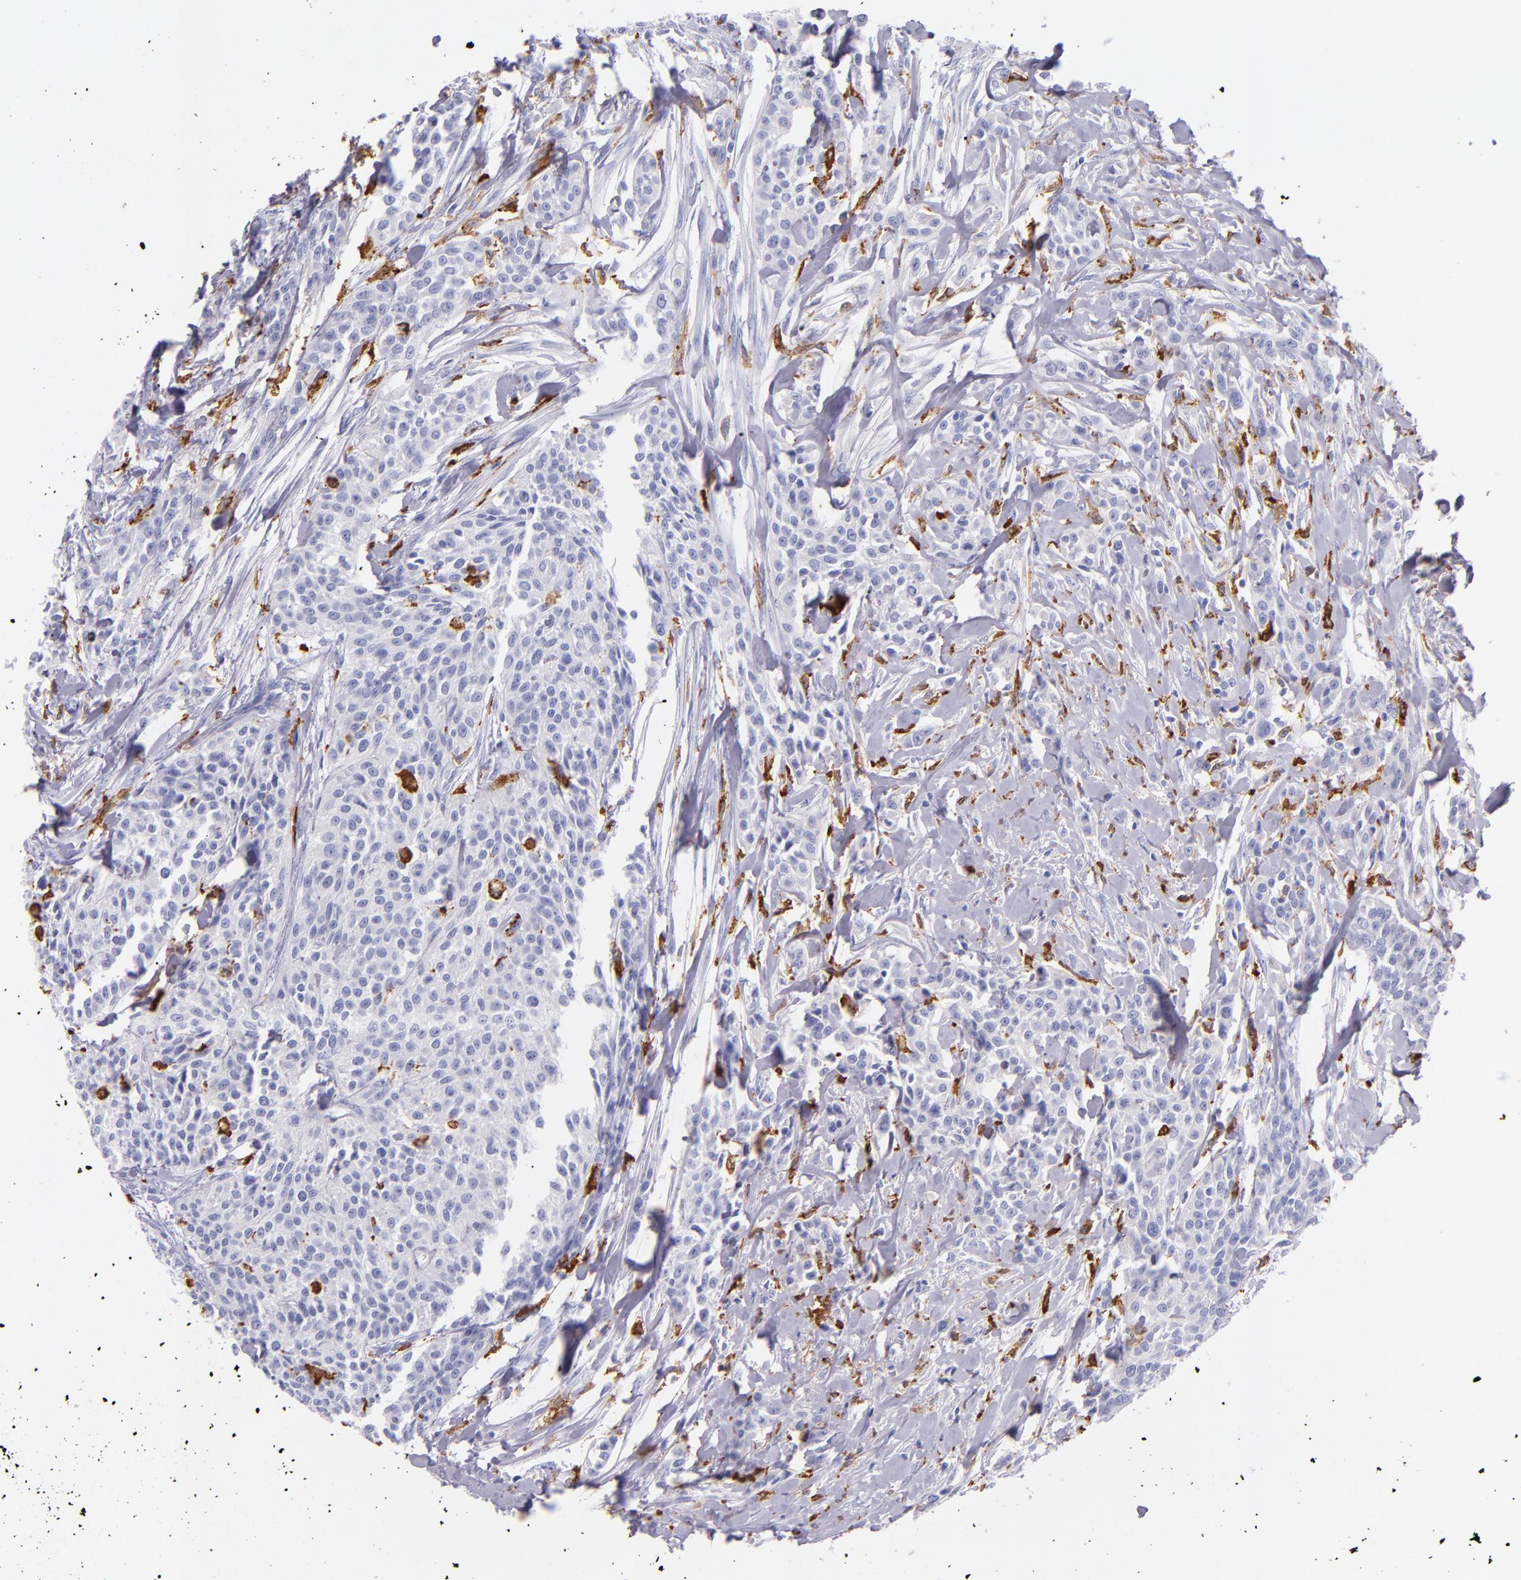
{"staining": {"intensity": "negative", "quantity": "none", "location": "none"}, "tissue": "urothelial cancer", "cell_type": "Tumor cells", "image_type": "cancer", "snomed": [{"axis": "morphology", "description": "Urothelial carcinoma, High grade"}, {"axis": "topography", "description": "Urinary bladder"}], "caption": "IHC of human urothelial cancer displays no positivity in tumor cells. Brightfield microscopy of IHC stained with DAB (3,3'-diaminobenzidine) (brown) and hematoxylin (blue), captured at high magnification.", "gene": "CD163", "patient": {"sex": "male", "age": 56}}